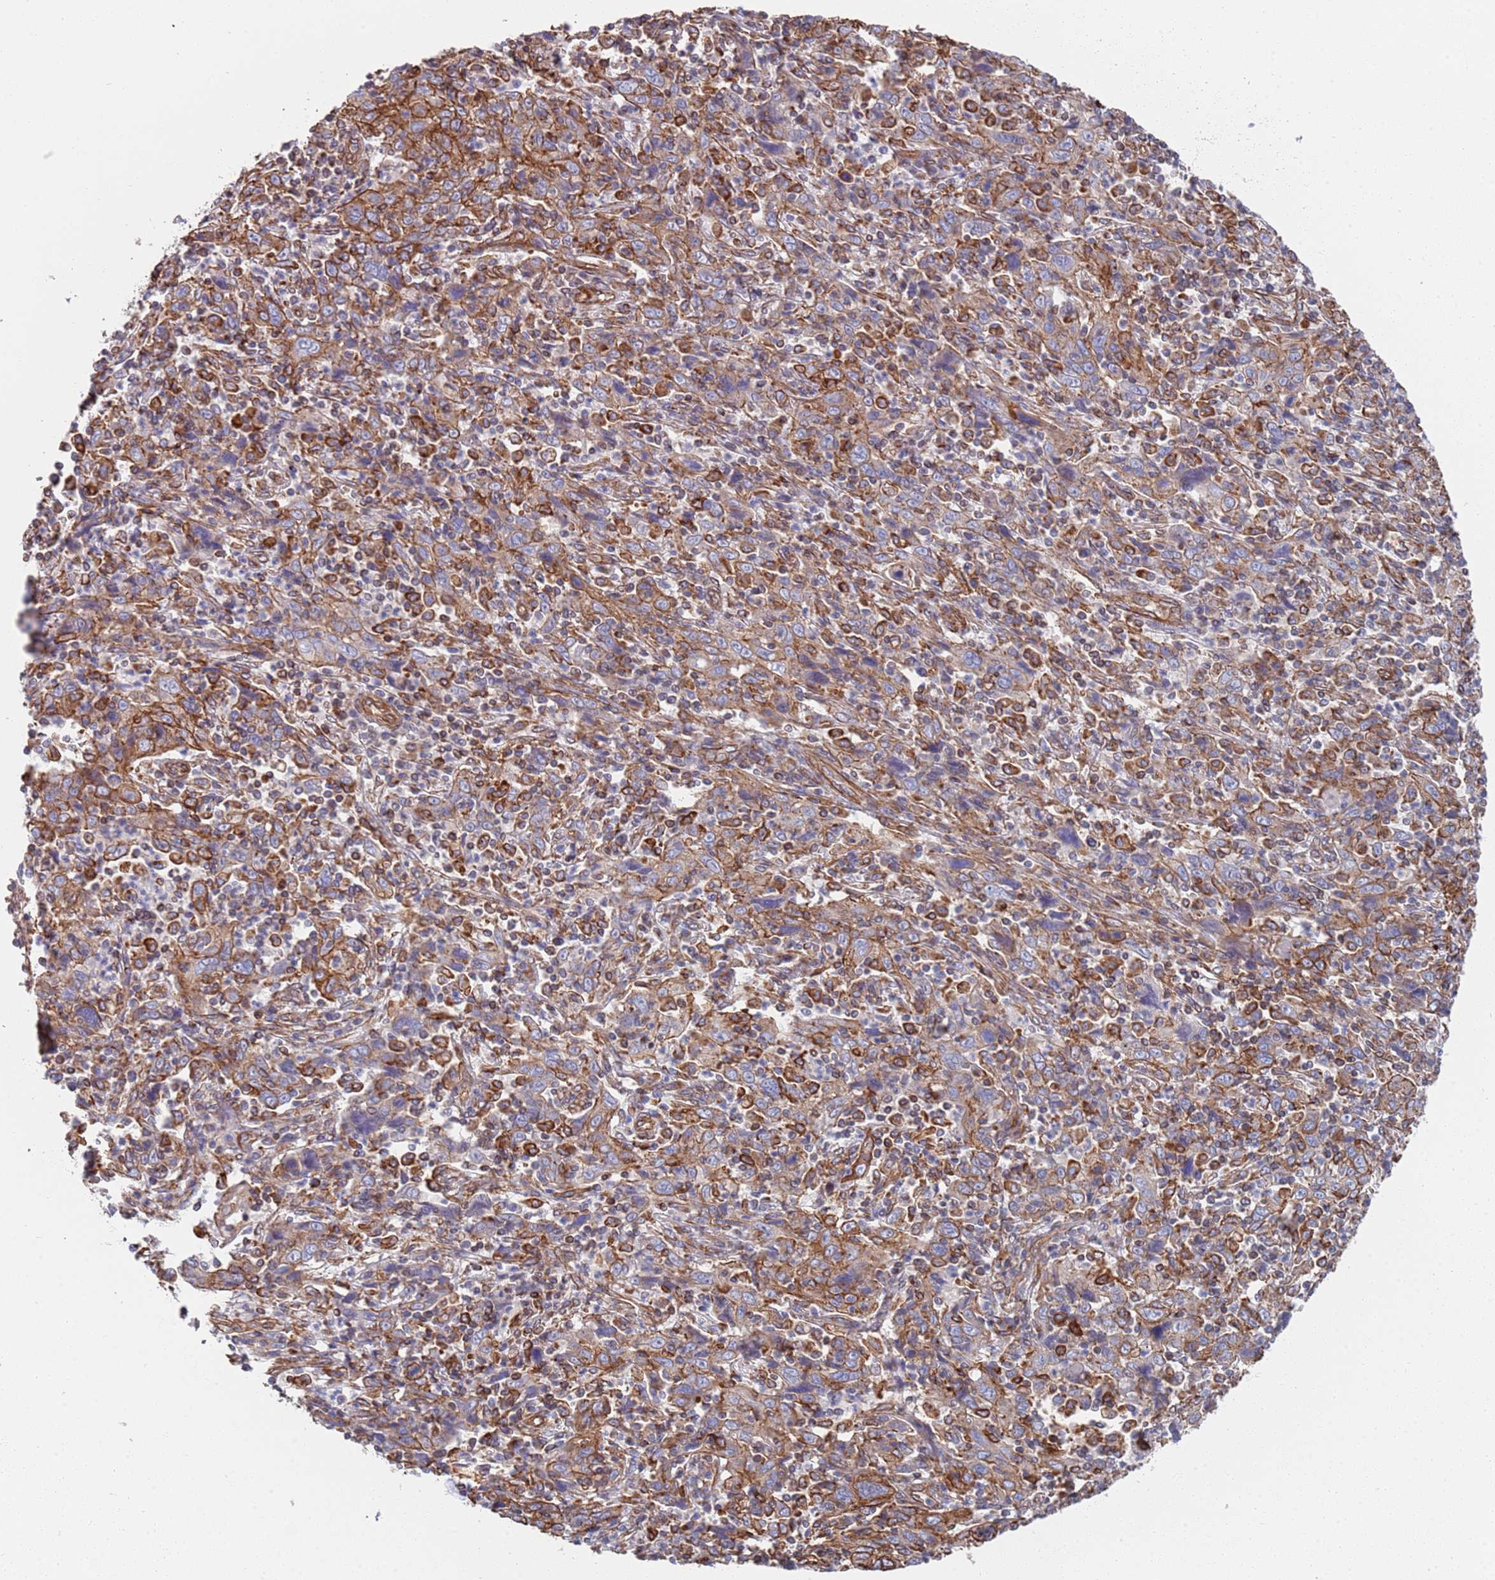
{"staining": {"intensity": "moderate", "quantity": "25%-75%", "location": "cytoplasmic/membranous"}, "tissue": "cervical cancer", "cell_type": "Tumor cells", "image_type": "cancer", "snomed": [{"axis": "morphology", "description": "Squamous cell carcinoma, NOS"}, {"axis": "topography", "description": "Cervix"}], "caption": "Immunohistochemical staining of human cervical squamous cell carcinoma demonstrates moderate cytoplasmic/membranous protein positivity in about 25%-75% of tumor cells.", "gene": "JAKMIP2", "patient": {"sex": "female", "age": 46}}